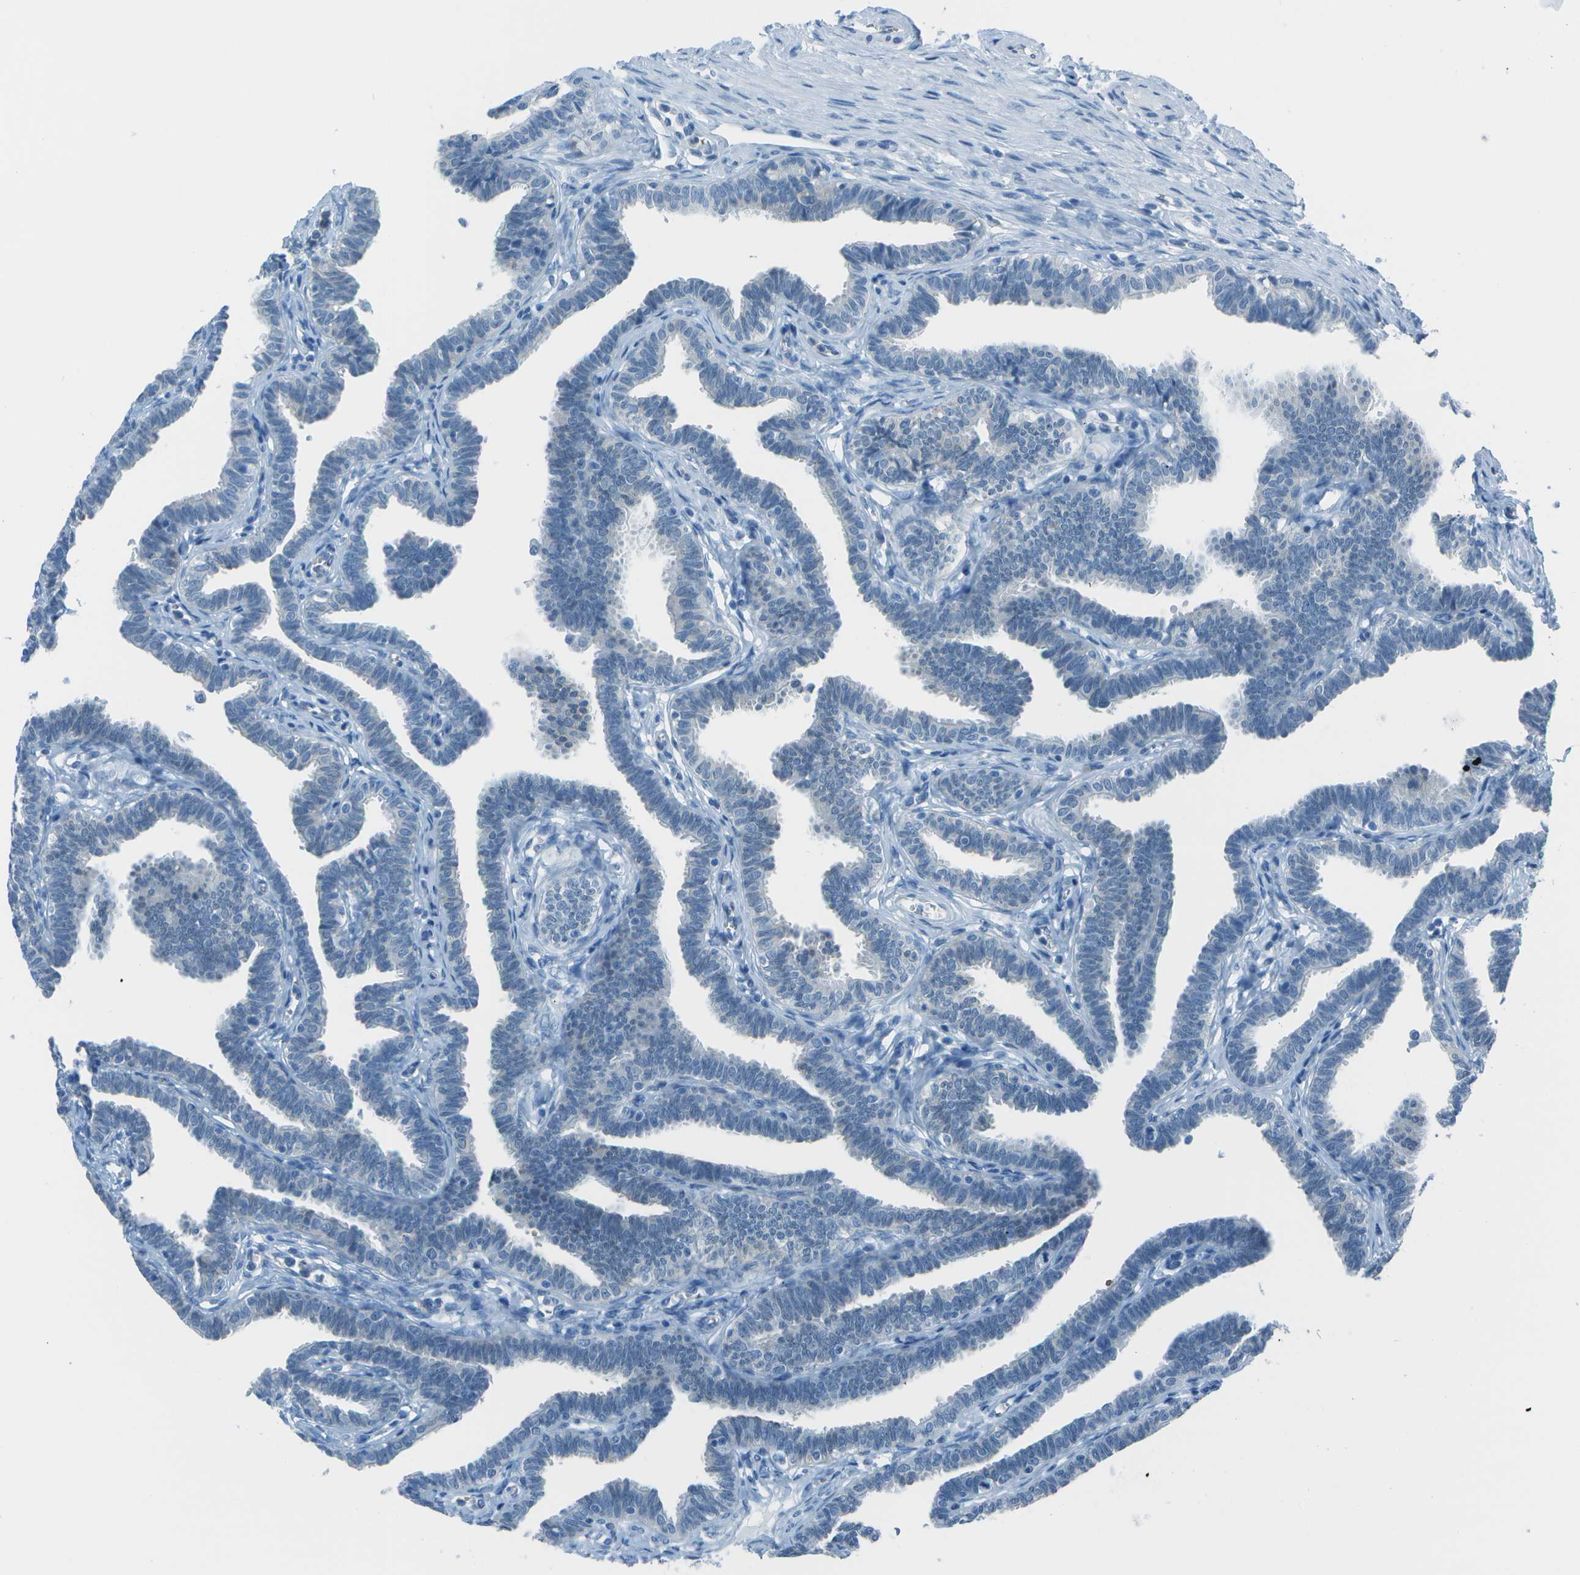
{"staining": {"intensity": "negative", "quantity": "none", "location": "none"}, "tissue": "fallopian tube", "cell_type": "Glandular cells", "image_type": "normal", "snomed": [{"axis": "morphology", "description": "Normal tissue, NOS"}, {"axis": "topography", "description": "Fallopian tube"}, {"axis": "topography", "description": "Ovary"}], "caption": "IHC photomicrograph of normal fallopian tube: fallopian tube stained with DAB reveals no significant protein staining in glandular cells.", "gene": "ASL", "patient": {"sex": "female", "age": 23}}